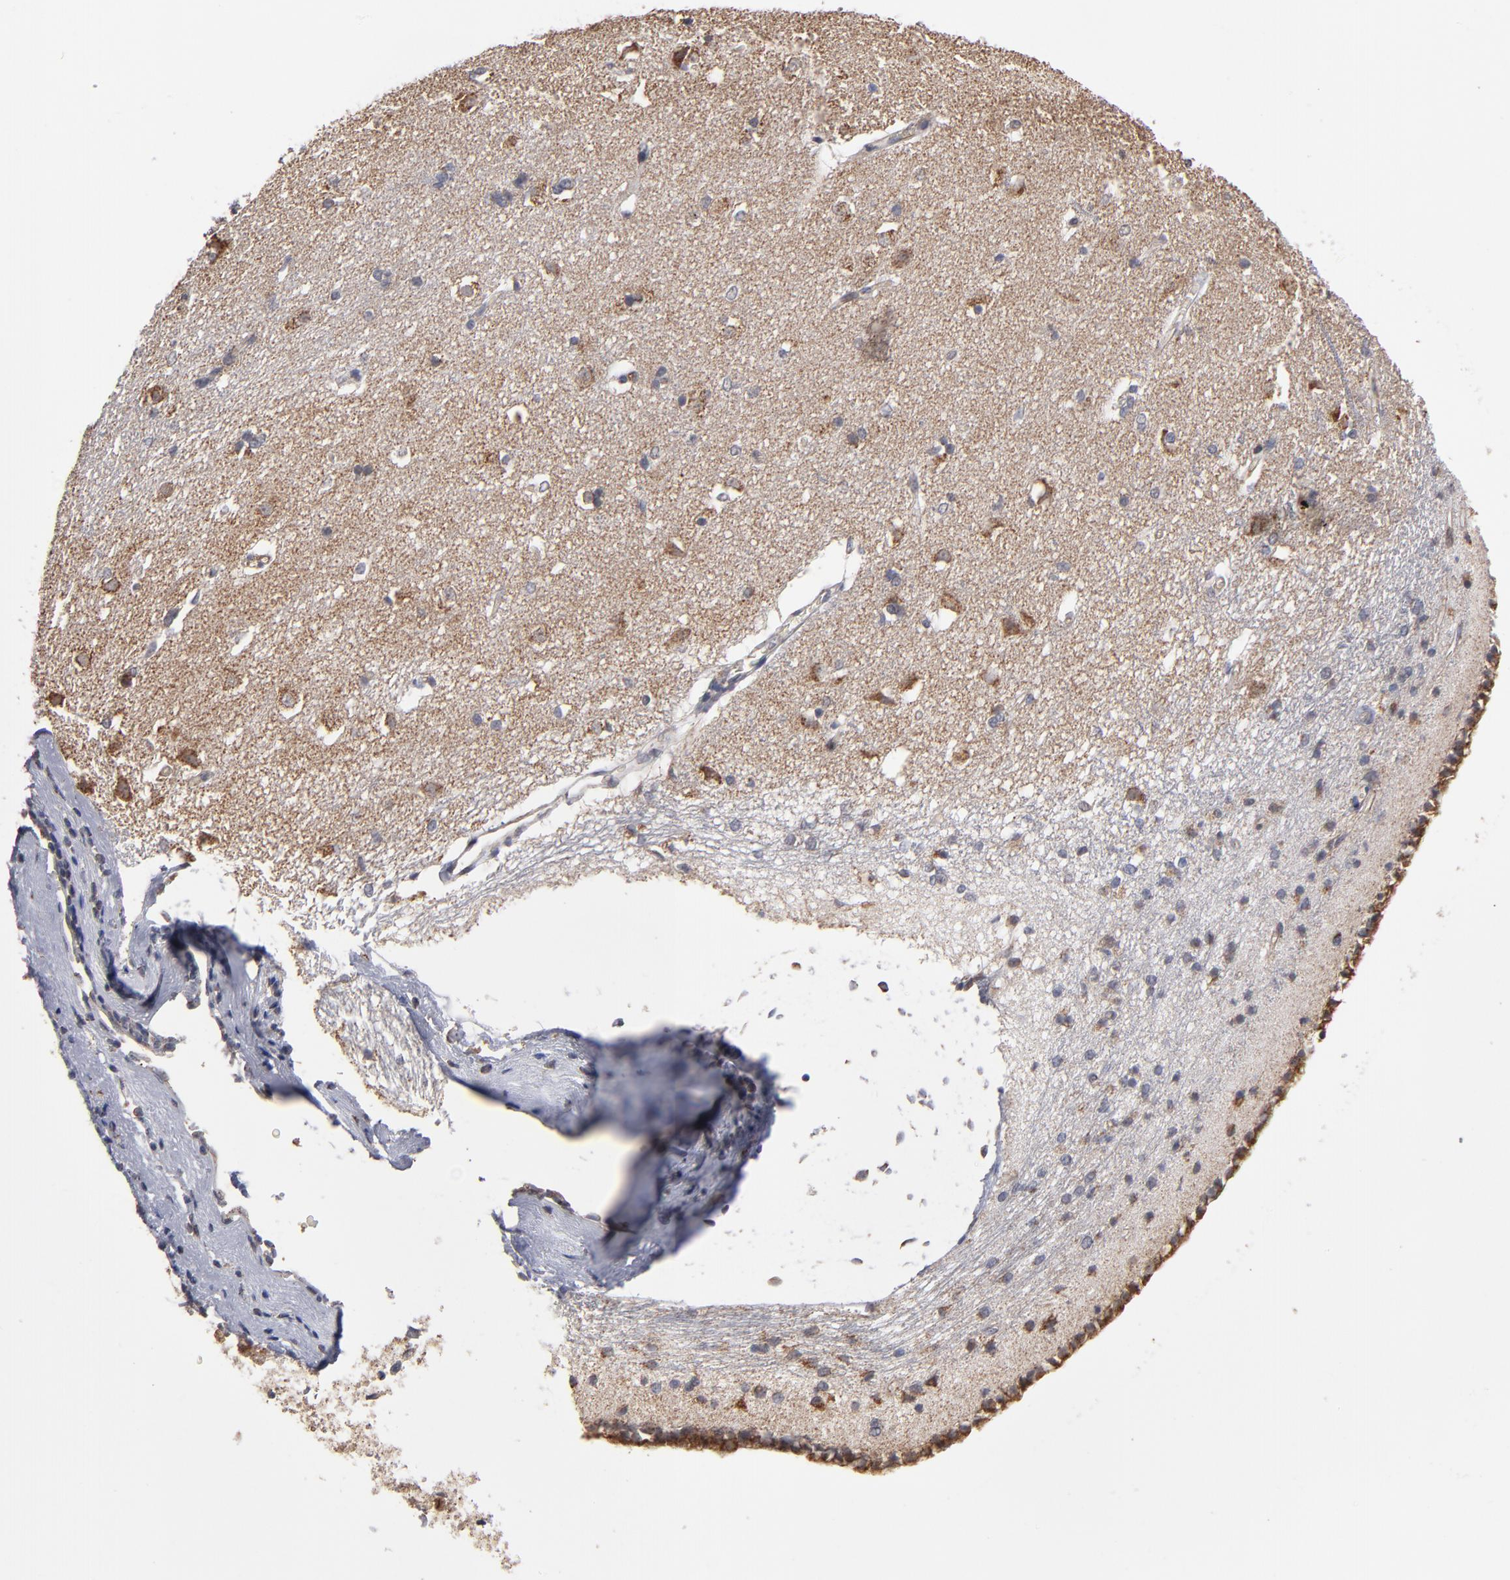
{"staining": {"intensity": "negative", "quantity": "none", "location": "none"}, "tissue": "caudate", "cell_type": "Glial cells", "image_type": "normal", "snomed": [{"axis": "morphology", "description": "Normal tissue, NOS"}, {"axis": "topography", "description": "Lateral ventricle wall"}], "caption": "Glial cells show no significant staining in unremarkable caudate. The staining was performed using DAB (3,3'-diaminobenzidine) to visualize the protein expression in brown, while the nuclei were stained in blue with hematoxylin (Magnification: 20x).", "gene": "MIPOL1", "patient": {"sex": "female", "age": 19}}